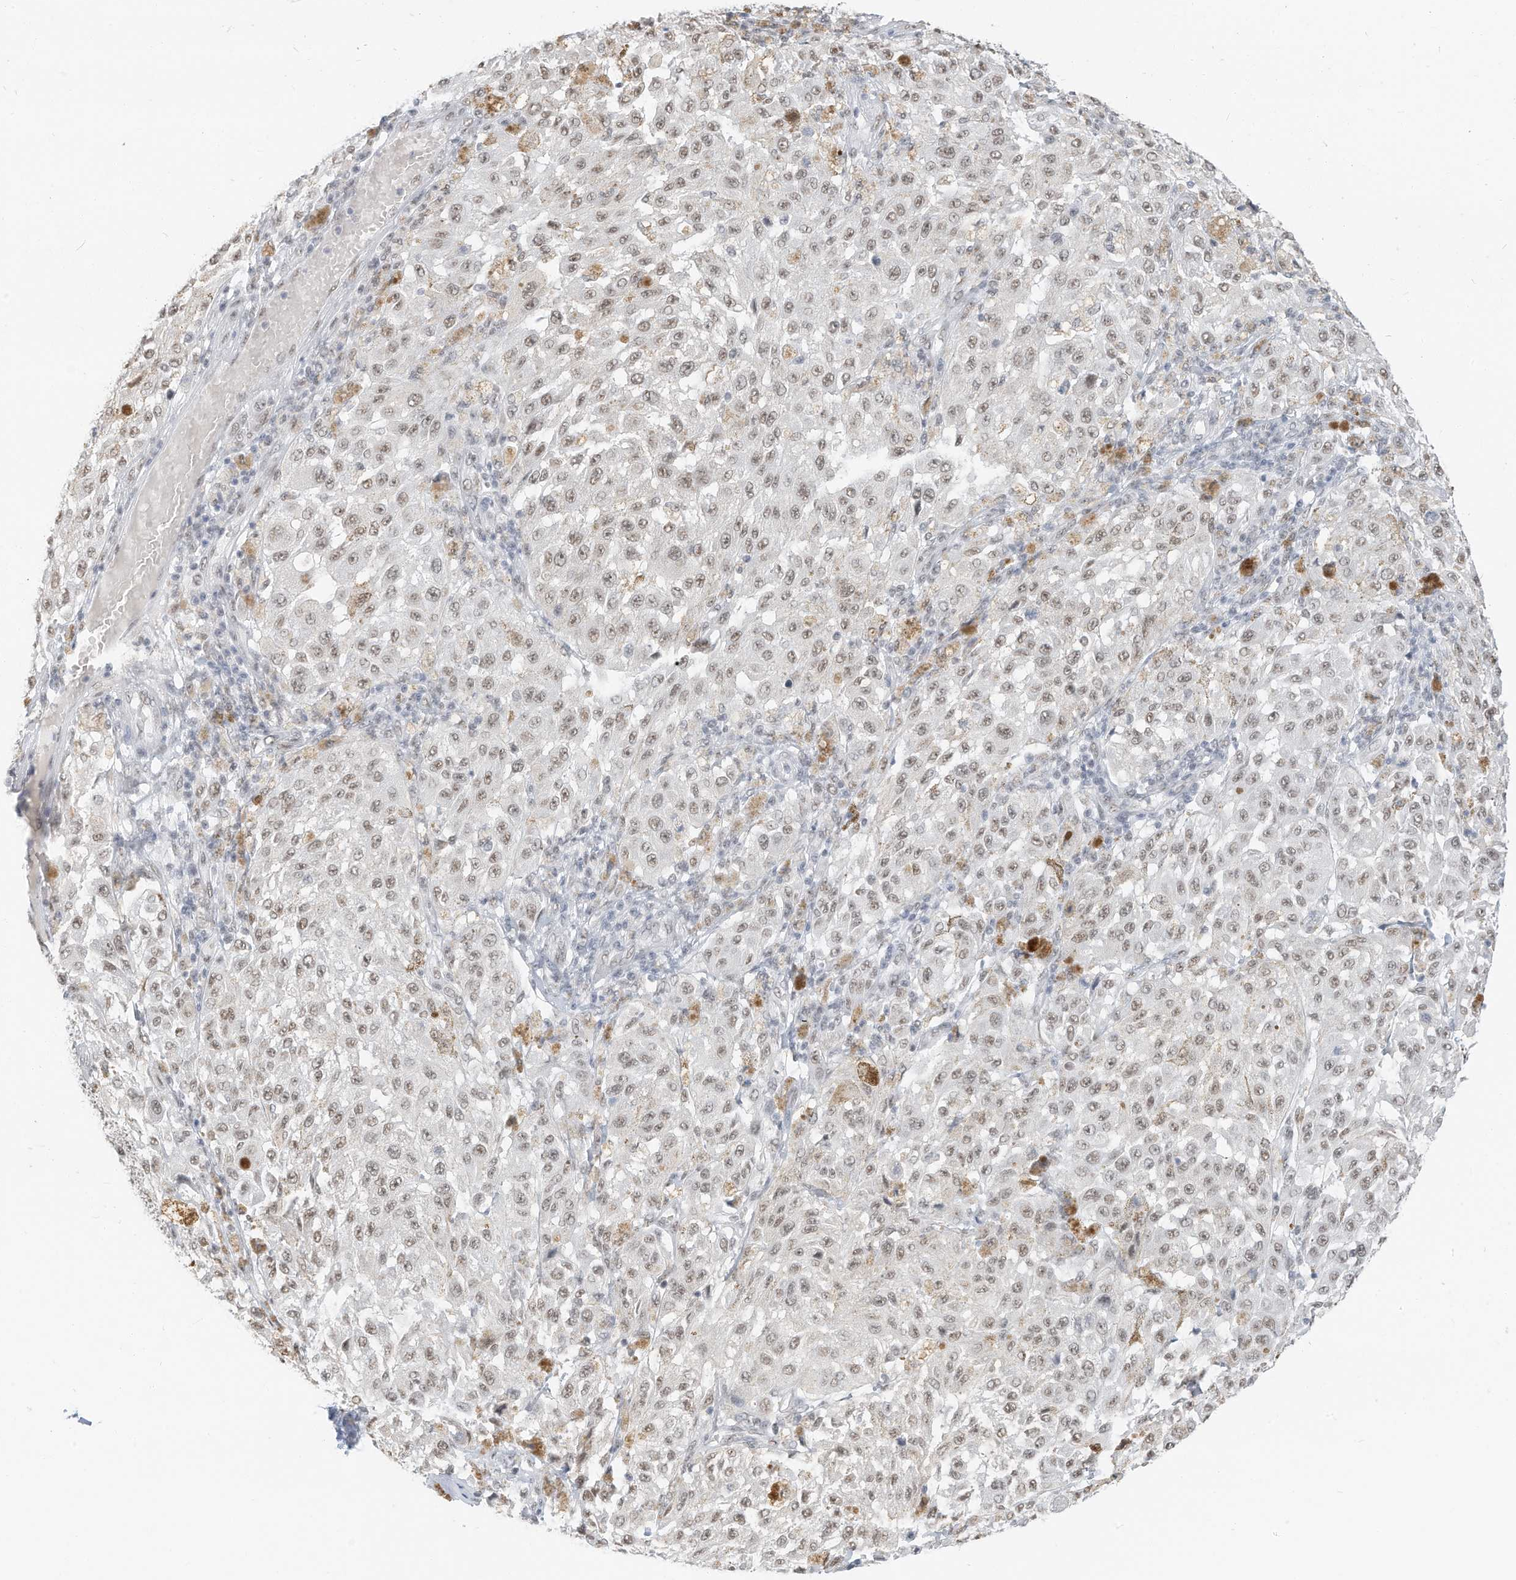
{"staining": {"intensity": "weak", "quantity": ">75%", "location": "nuclear"}, "tissue": "melanoma", "cell_type": "Tumor cells", "image_type": "cancer", "snomed": [{"axis": "morphology", "description": "Malignant melanoma, NOS"}, {"axis": "topography", "description": "Skin"}], "caption": "Immunohistochemical staining of malignant melanoma reveals weak nuclear protein staining in approximately >75% of tumor cells. The staining was performed using DAB to visualize the protein expression in brown, while the nuclei were stained in blue with hematoxylin (Magnification: 20x).", "gene": "PGC", "patient": {"sex": "female", "age": 64}}